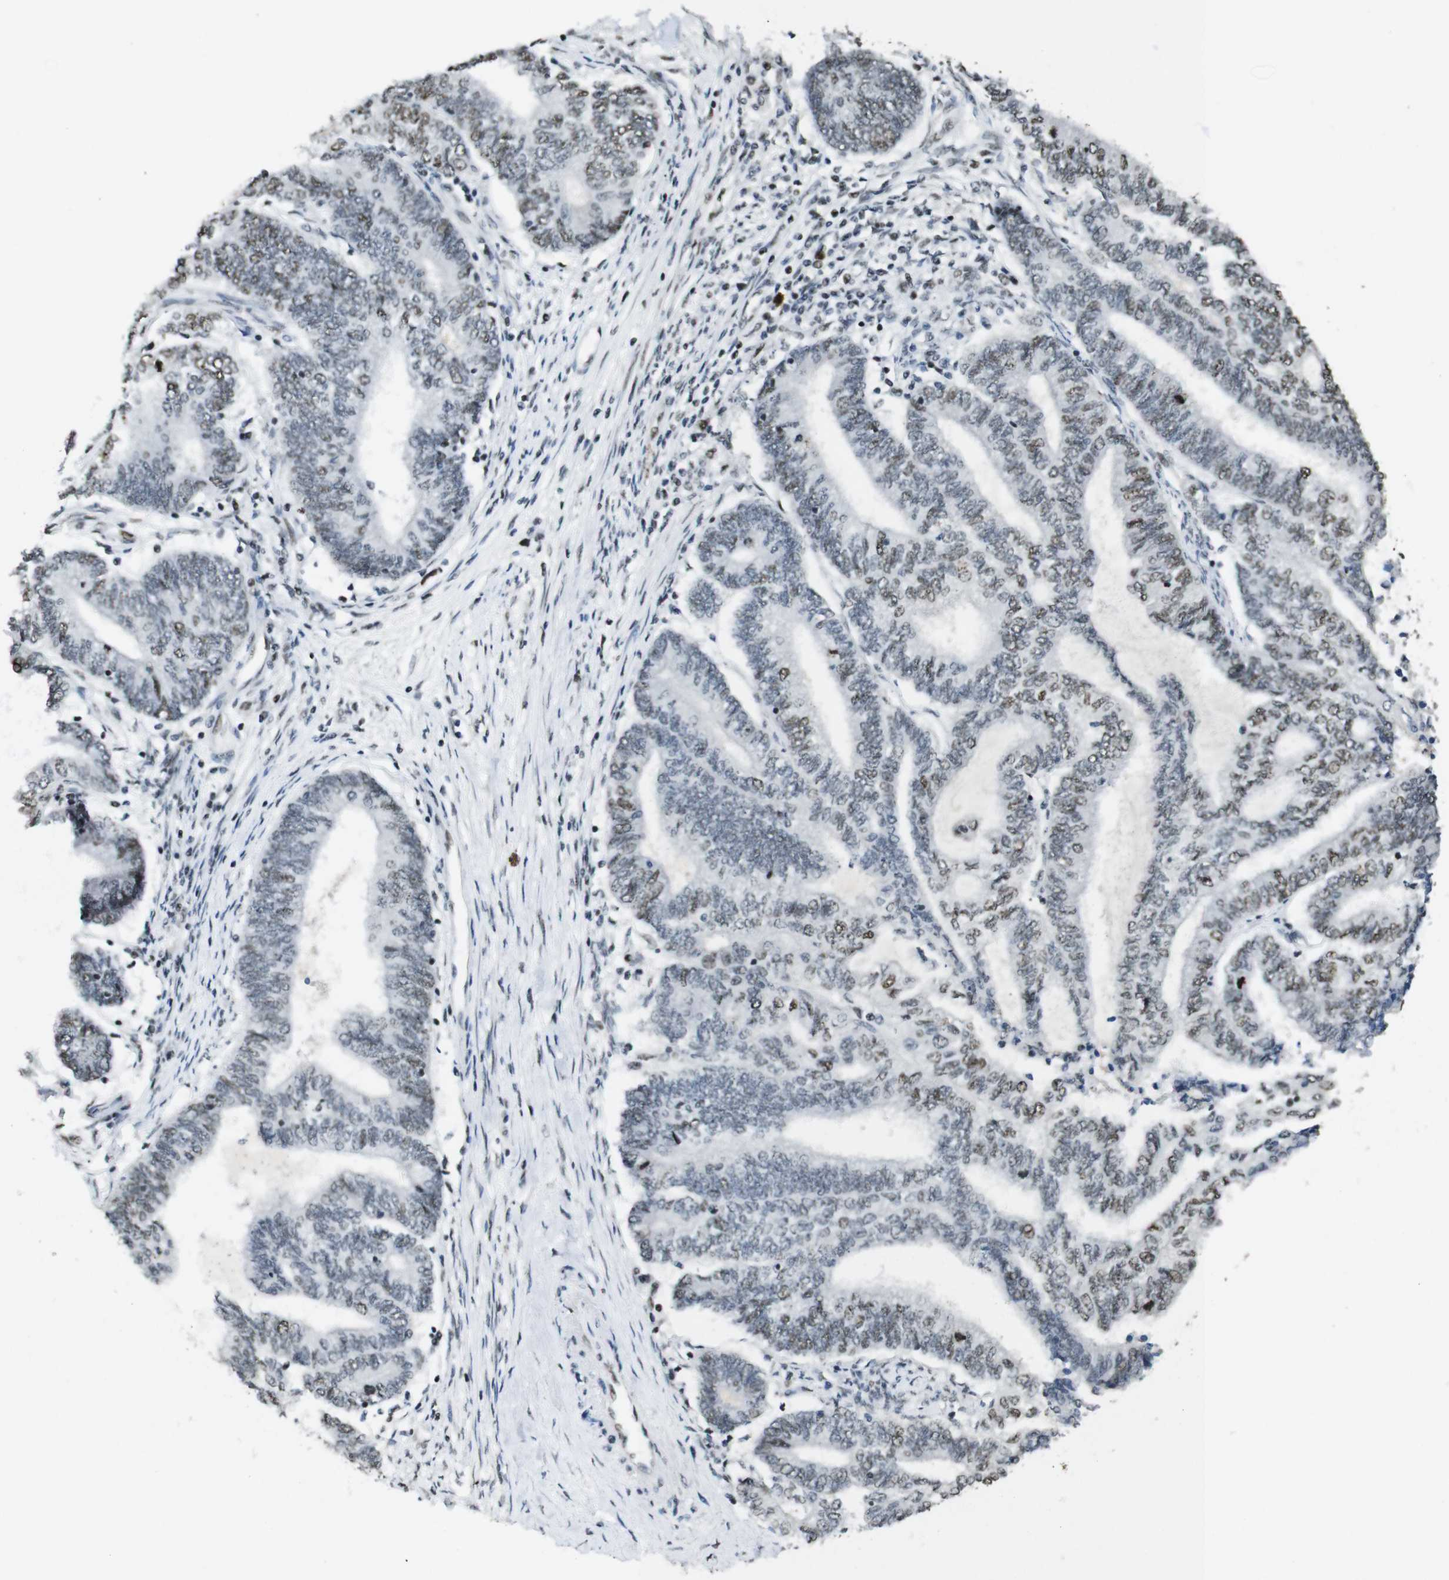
{"staining": {"intensity": "weak", "quantity": "25%-75%", "location": "nuclear"}, "tissue": "endometrial cancer", "cell_type": "Tumor cells", "image_type": "cancer", "snomed": [{"axis": "morphology", "description": "Adenocarcinoma, NOS"}, {"axis": "topography", "description": "Uterus"}, {"axis": "topography", "description": "Endometrium"}], "caption": "Adenocarcinoma (endometrial) stained with IHC demonstrates weak nuclear staining in approximately 25%-75% of tumor cells. (brown staining indicates protein expression, while blue staining denotes nuclei).", "gene": "CSNK2B", "patient": {"sex": "female", "age": 70}}